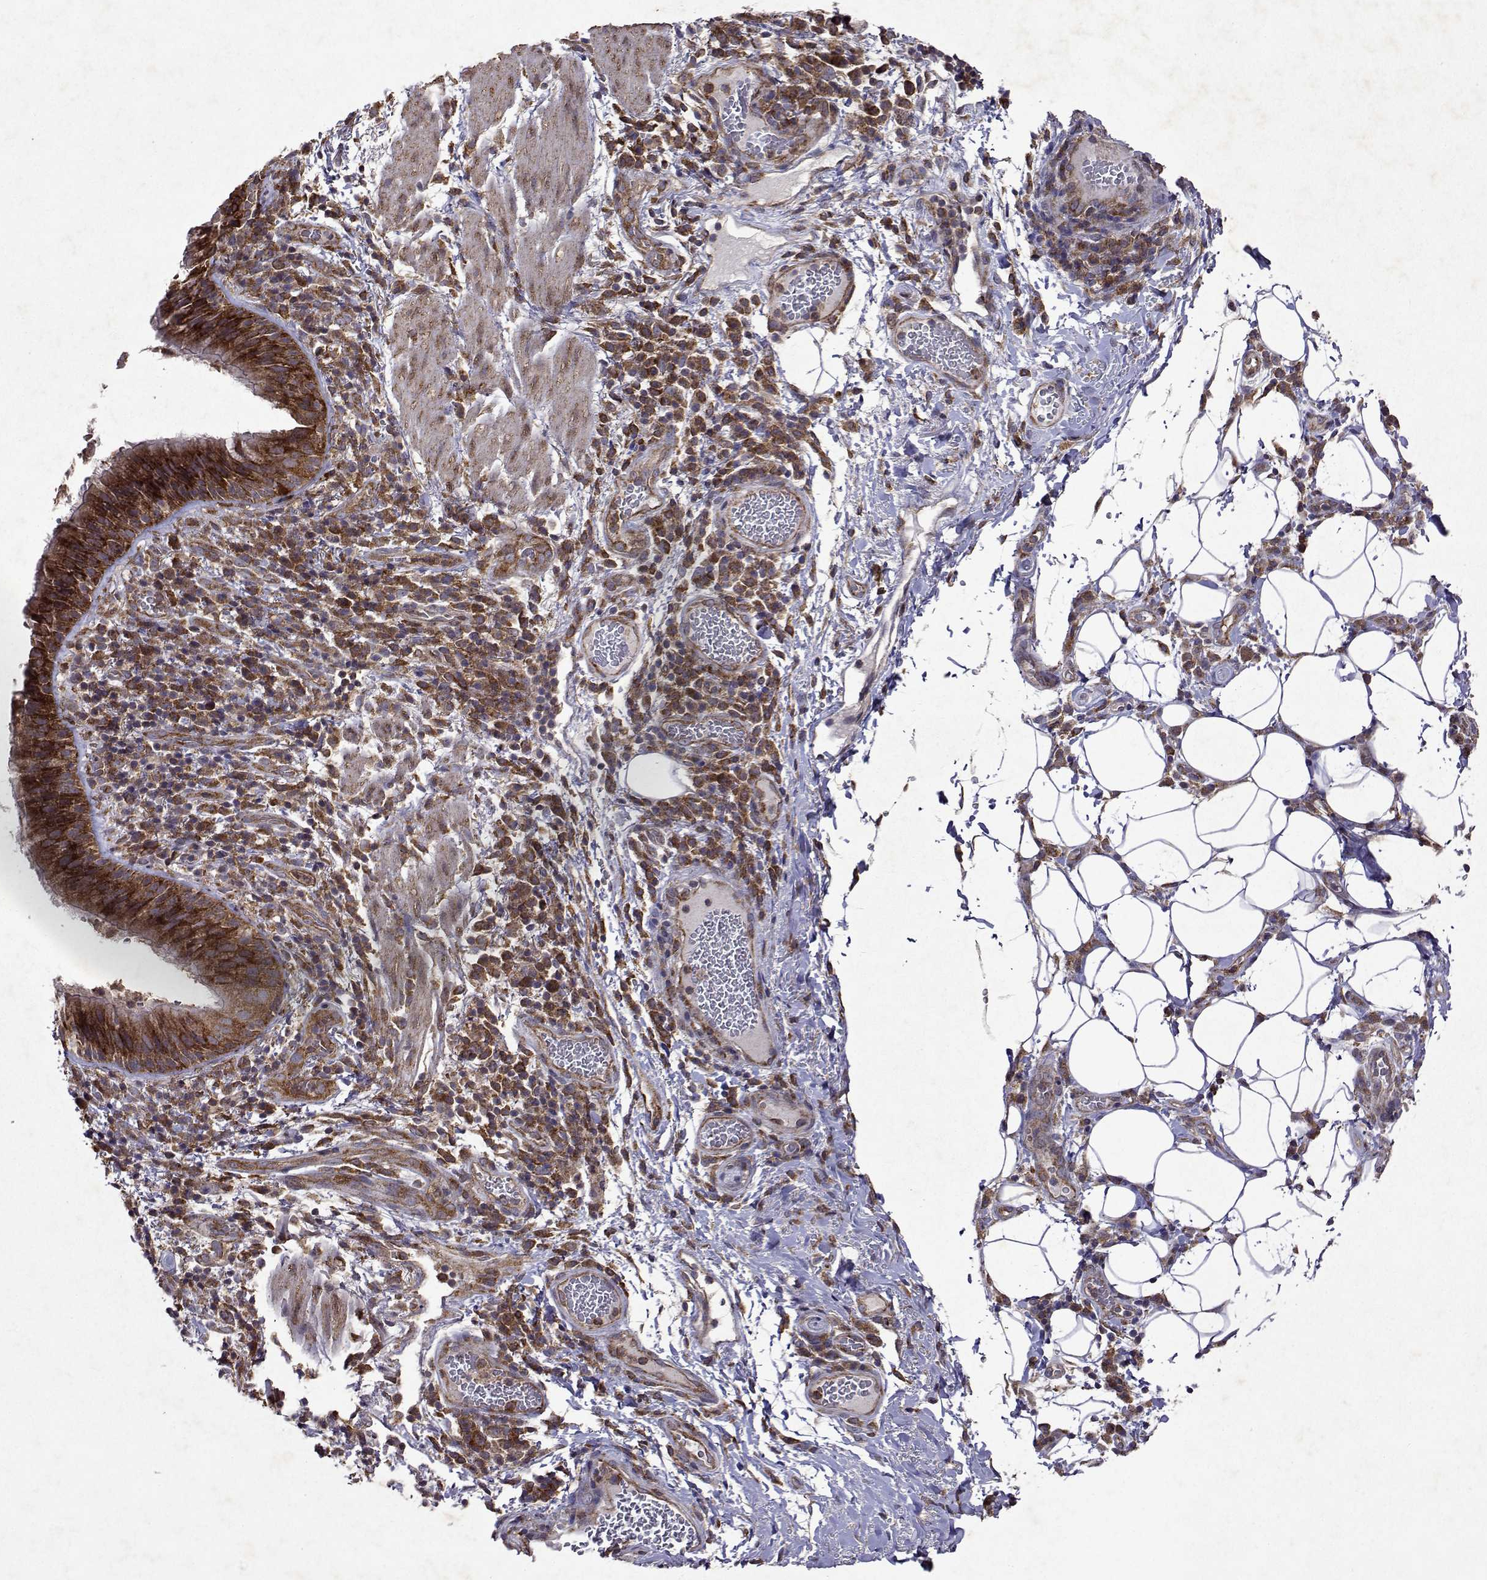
{"staining": {"intensity": "strong", "quantity": ">75%", "location": "cytoplasmic/membranous"}, "tissue": "bronchus", "cell_type": "Respiratory epithelial cells", "image_type": "normal", "snomed": [{"axis": "morphology", "description": "Normal tissue, NOS"}, {"axis": "topography", "description": "Lymph node"}, {"axis": "topography", "description": "Bronchus"}], "caption": "Protein staining of benign bronchus demonstrates strong cytoplasmic/membranous staining in approximately >75% of respiratory epithelial cells.", "gene": "TARBP2", "patient": {"sex": "male", "age": 56}}